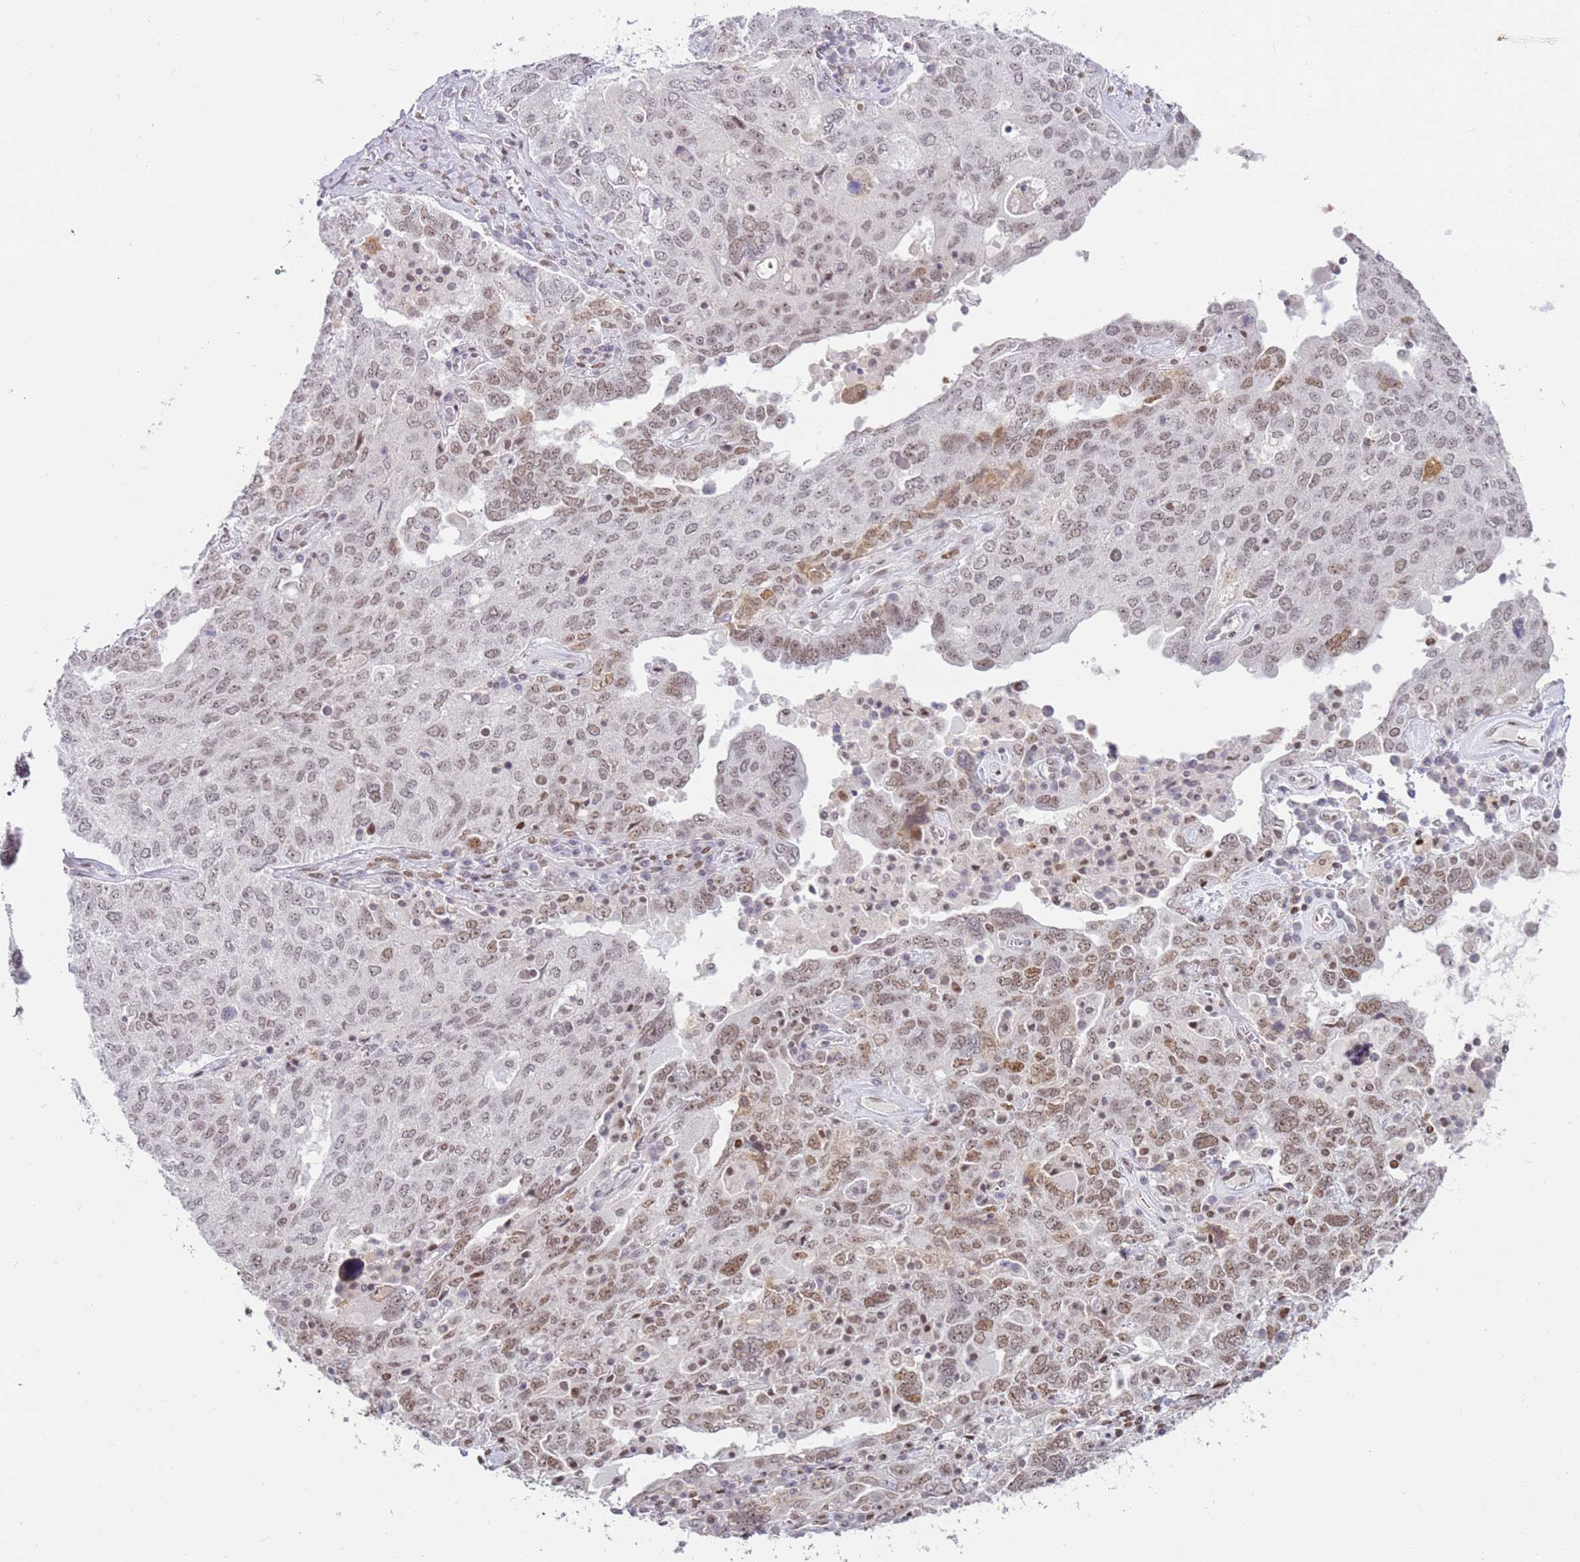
{"staining": {"intensity": "moderate", "quantity": "<25%", "location": "nuclear"}, "tissue": "ovarian cancer", "cell_type": "Tumor cells", "image_type": "cancer", "snomed": [{"axis": "morphology", "description": "Carcinoma, endometroid"}, {"axis": "topography", "description": "Ovary"}], "caption": "Ovarian endometroid carcinoma was stained to show a protein in brown. There is low levels of moderate nuclear expression in approximately <25% of tumor cells. (Stains: DAB in brown, nuclei in blue, Microscopy: brightfield microscopy at high magnification).", "gene": "PHC2", "patient": {"sex": "female", "age": 62}}